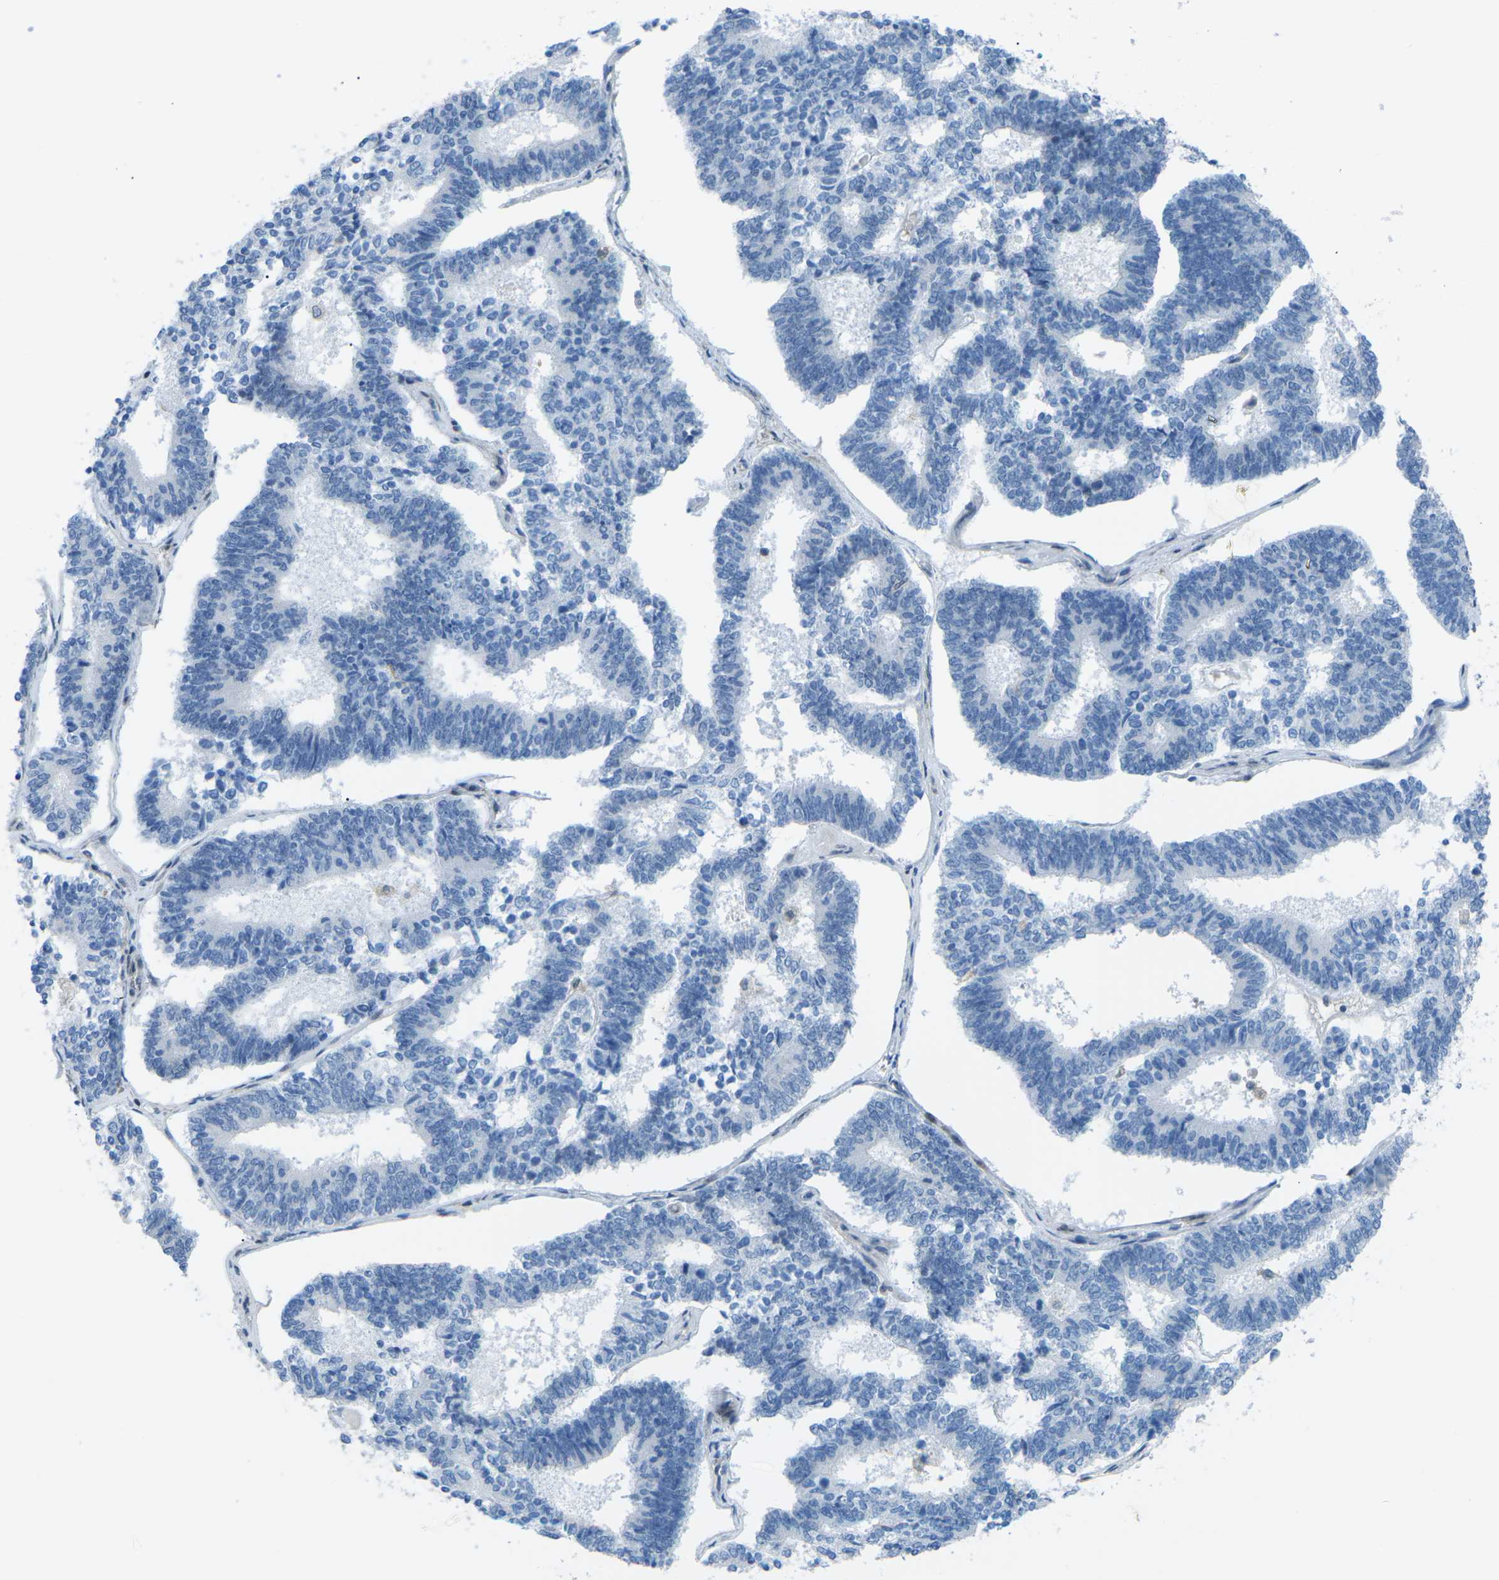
{"staining": {"intensity": "negative", "quantity": "none", "location": "none"}, "tissue": "endometrial cancer", "cell_type": "Tumor cells", "image_type": "cancer", "snomed": [{"axis": "morphology", "description": "Adenocarcinoma, NOS"}, {"axis": "topography", "description": "Endometrium"}], "caption": "A micrograph of human endometrial cancer is negative for staining in tumor cells. (Brightfield microscopy of DAB immunohistochemistry (IHC) at high magnification).", "gene": "MBNL1", "patient": {"sex": "female", "age": 70}}